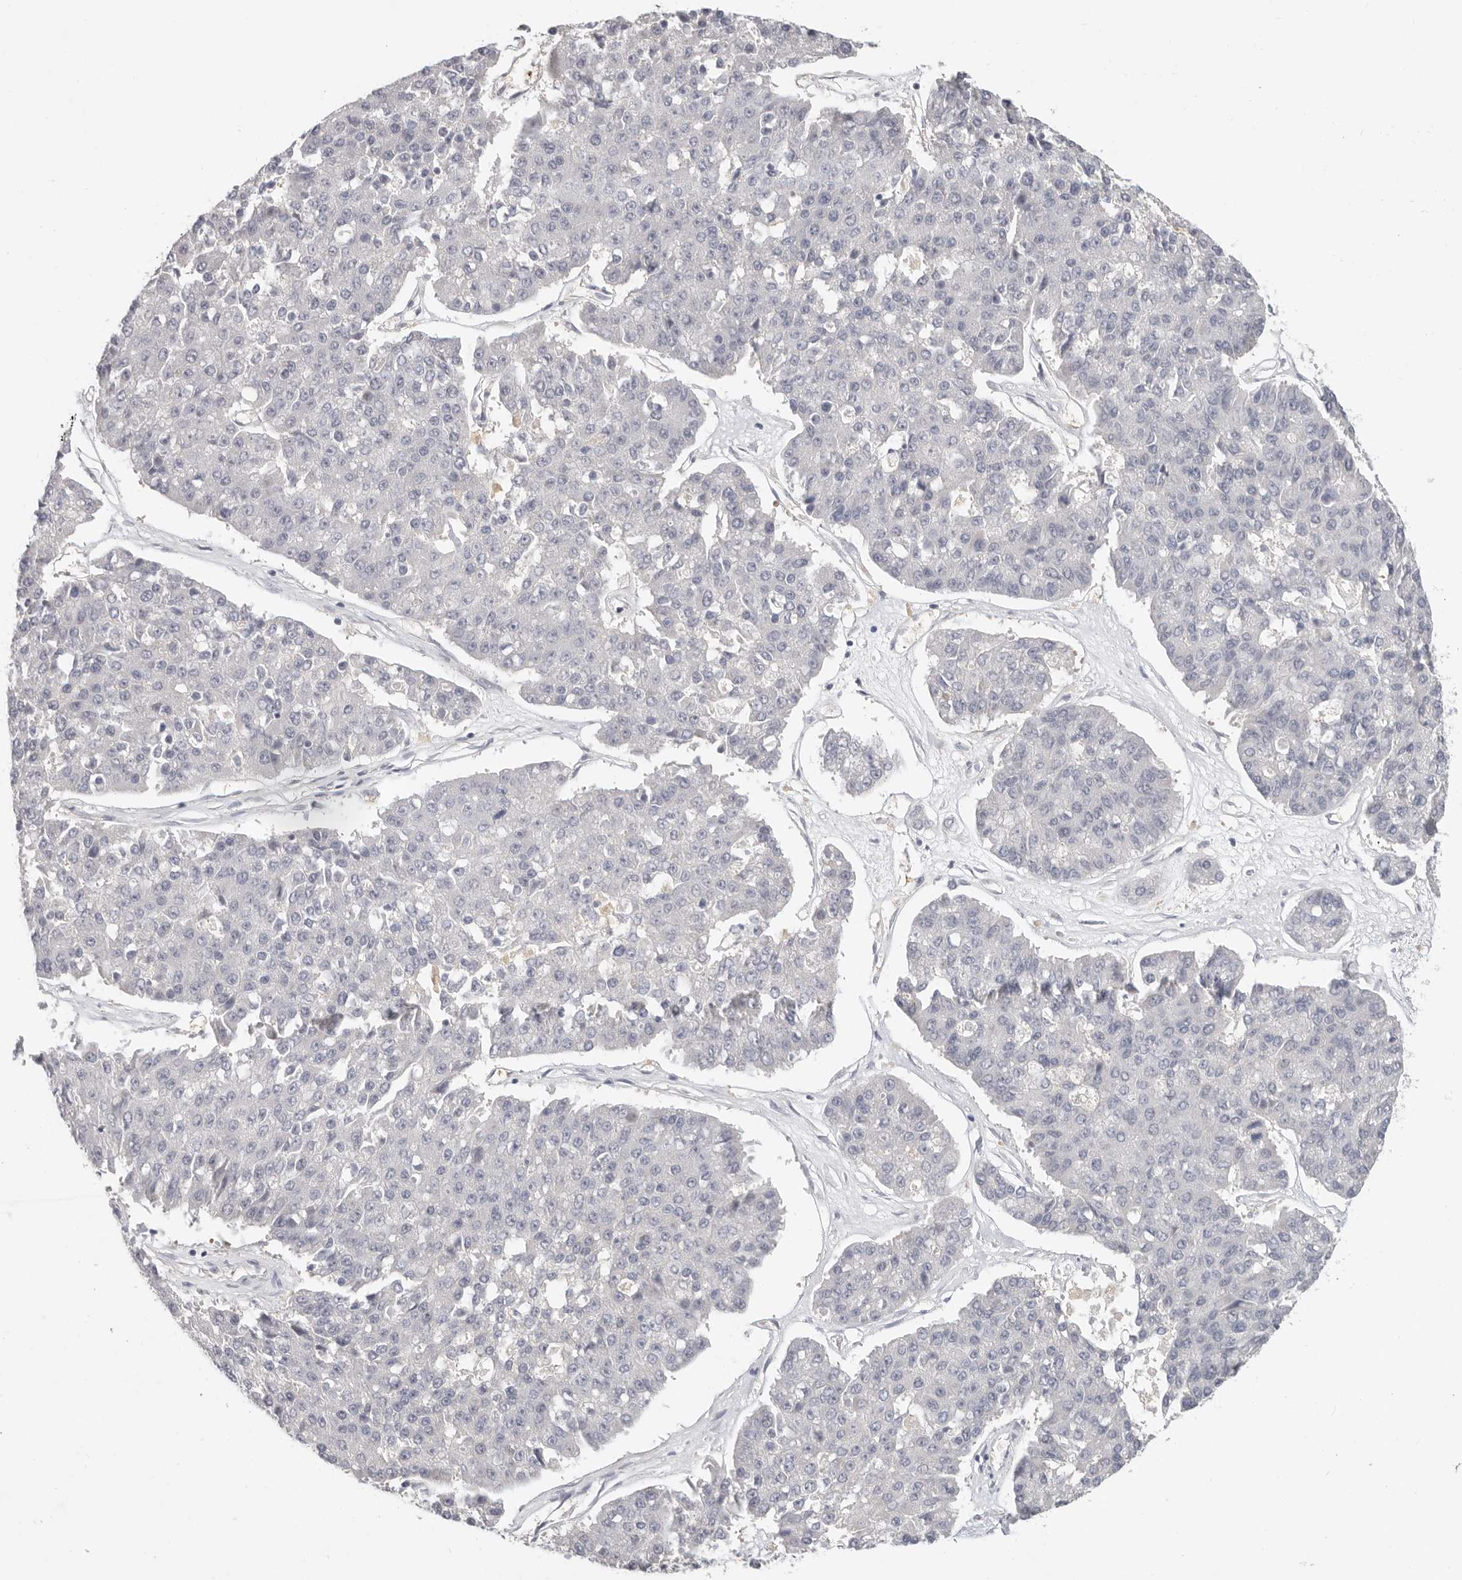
{"staining": {"intensity": "negative", "quantity": "none", "location": "none"}, "tissue": "pancreatic cancer", "cell_type": "Tumor cells", "image_type": "cancer", "snomed": [{"axis": "morphology", "description": "Adenocarcinoma, NOS"}, {"axis": "topography", "description": "Pancreas"}], "caption": "Tumor cells are negative for brown protein staining in pancreatic adenocarcinoma.", "gene": "TMEM63B", "patient": {"sex": "male", "age": 50}}